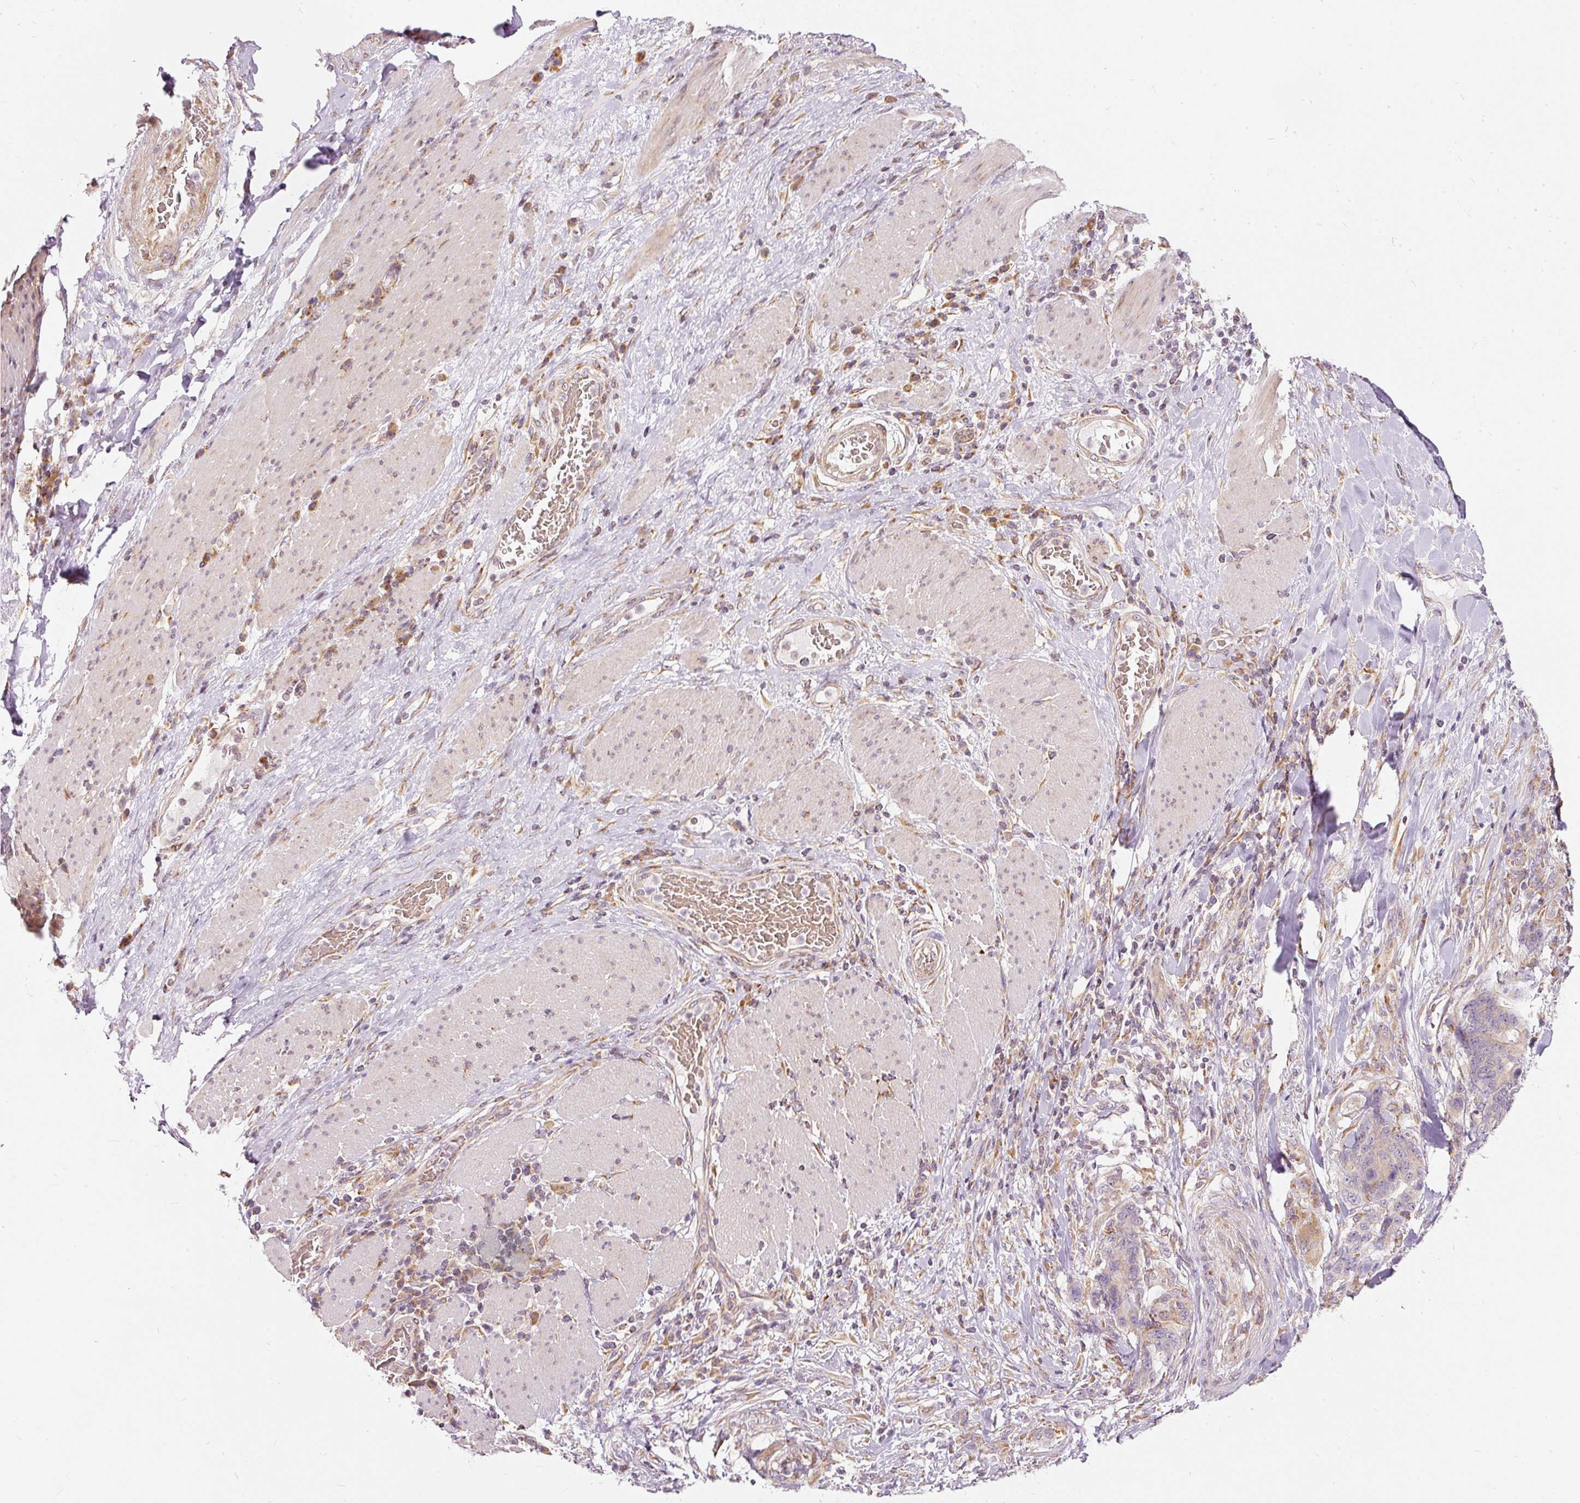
{"staining": {"intensity": "negative", "quantity": "none", "location": "none"}, "tissue": "stomach cancer", "cell_type": "Tumor cells", "image_type": "cancer", "snomed": [{"axis": "morphology", "description": "Normal tissue, NOS"}, {"axis": "morphology", "description": "Adenocarcinoma, NOS"}, {"axis": "topography", "description": "Stomach"}], "caption": "Stomach cancer was stained to show a protein in brown. There is no significant staining in tumor cells.", "gene": "SNAPC5", "patient": {"sex": "female", "age": 64}}